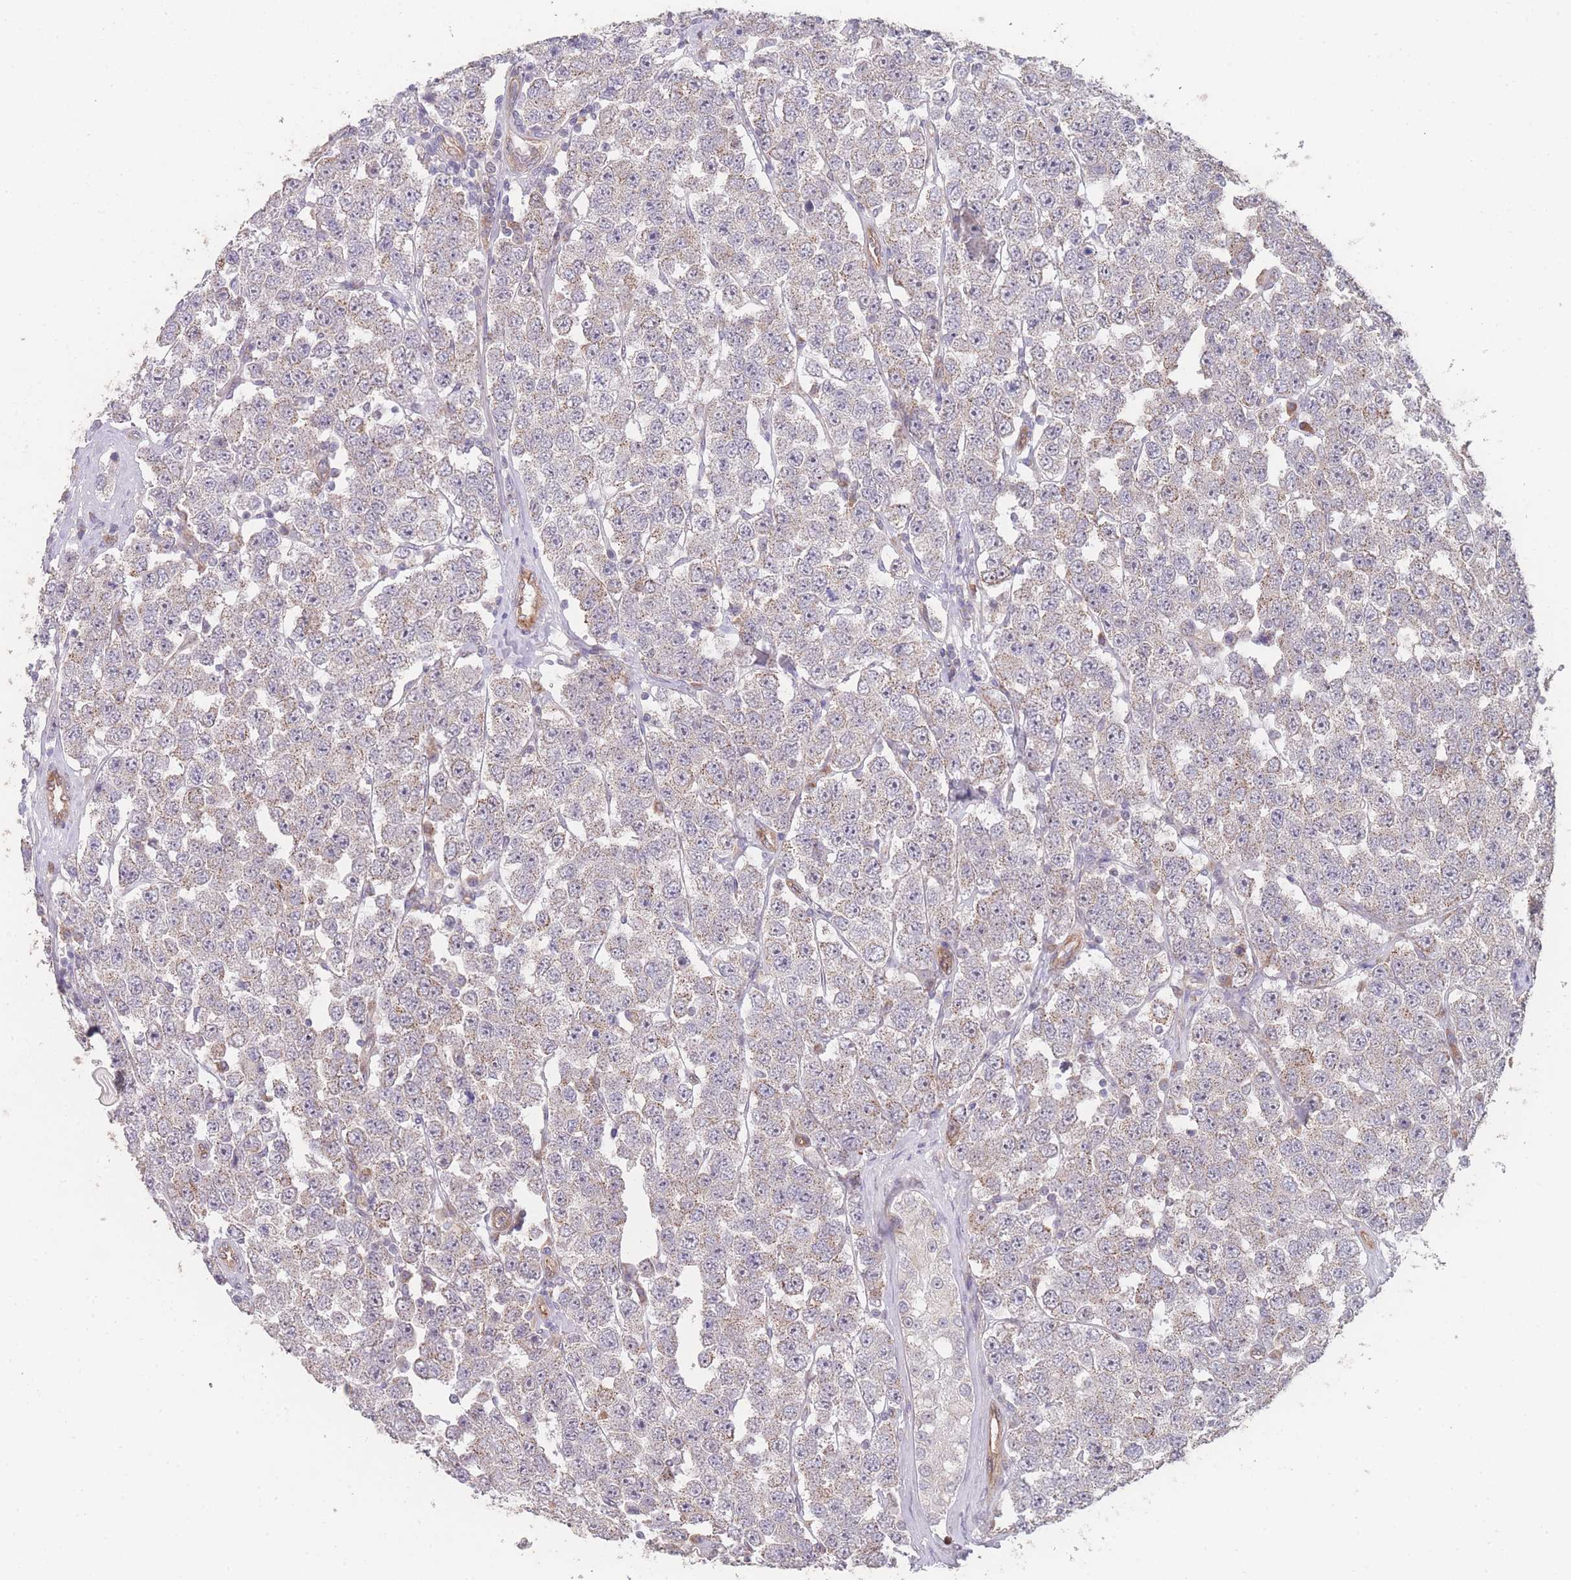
{"staining": {"intensity": "negative", "quantity": "none", "location": "none"}, "tissue": "testis cancer", "cell_type": "Tumor cells", "image_type": "cancer", "snomed": [{"axis": "morphology", "description": "Seminoma, NOS"}, {"axis": "topography", "description": "Testis"}], "caption": "Photomicrograph shows no significant protein staining in tumor cells of testis seminoma.", "gene": "PXMP4", "patient": {"sex": "male", "age": 28}}